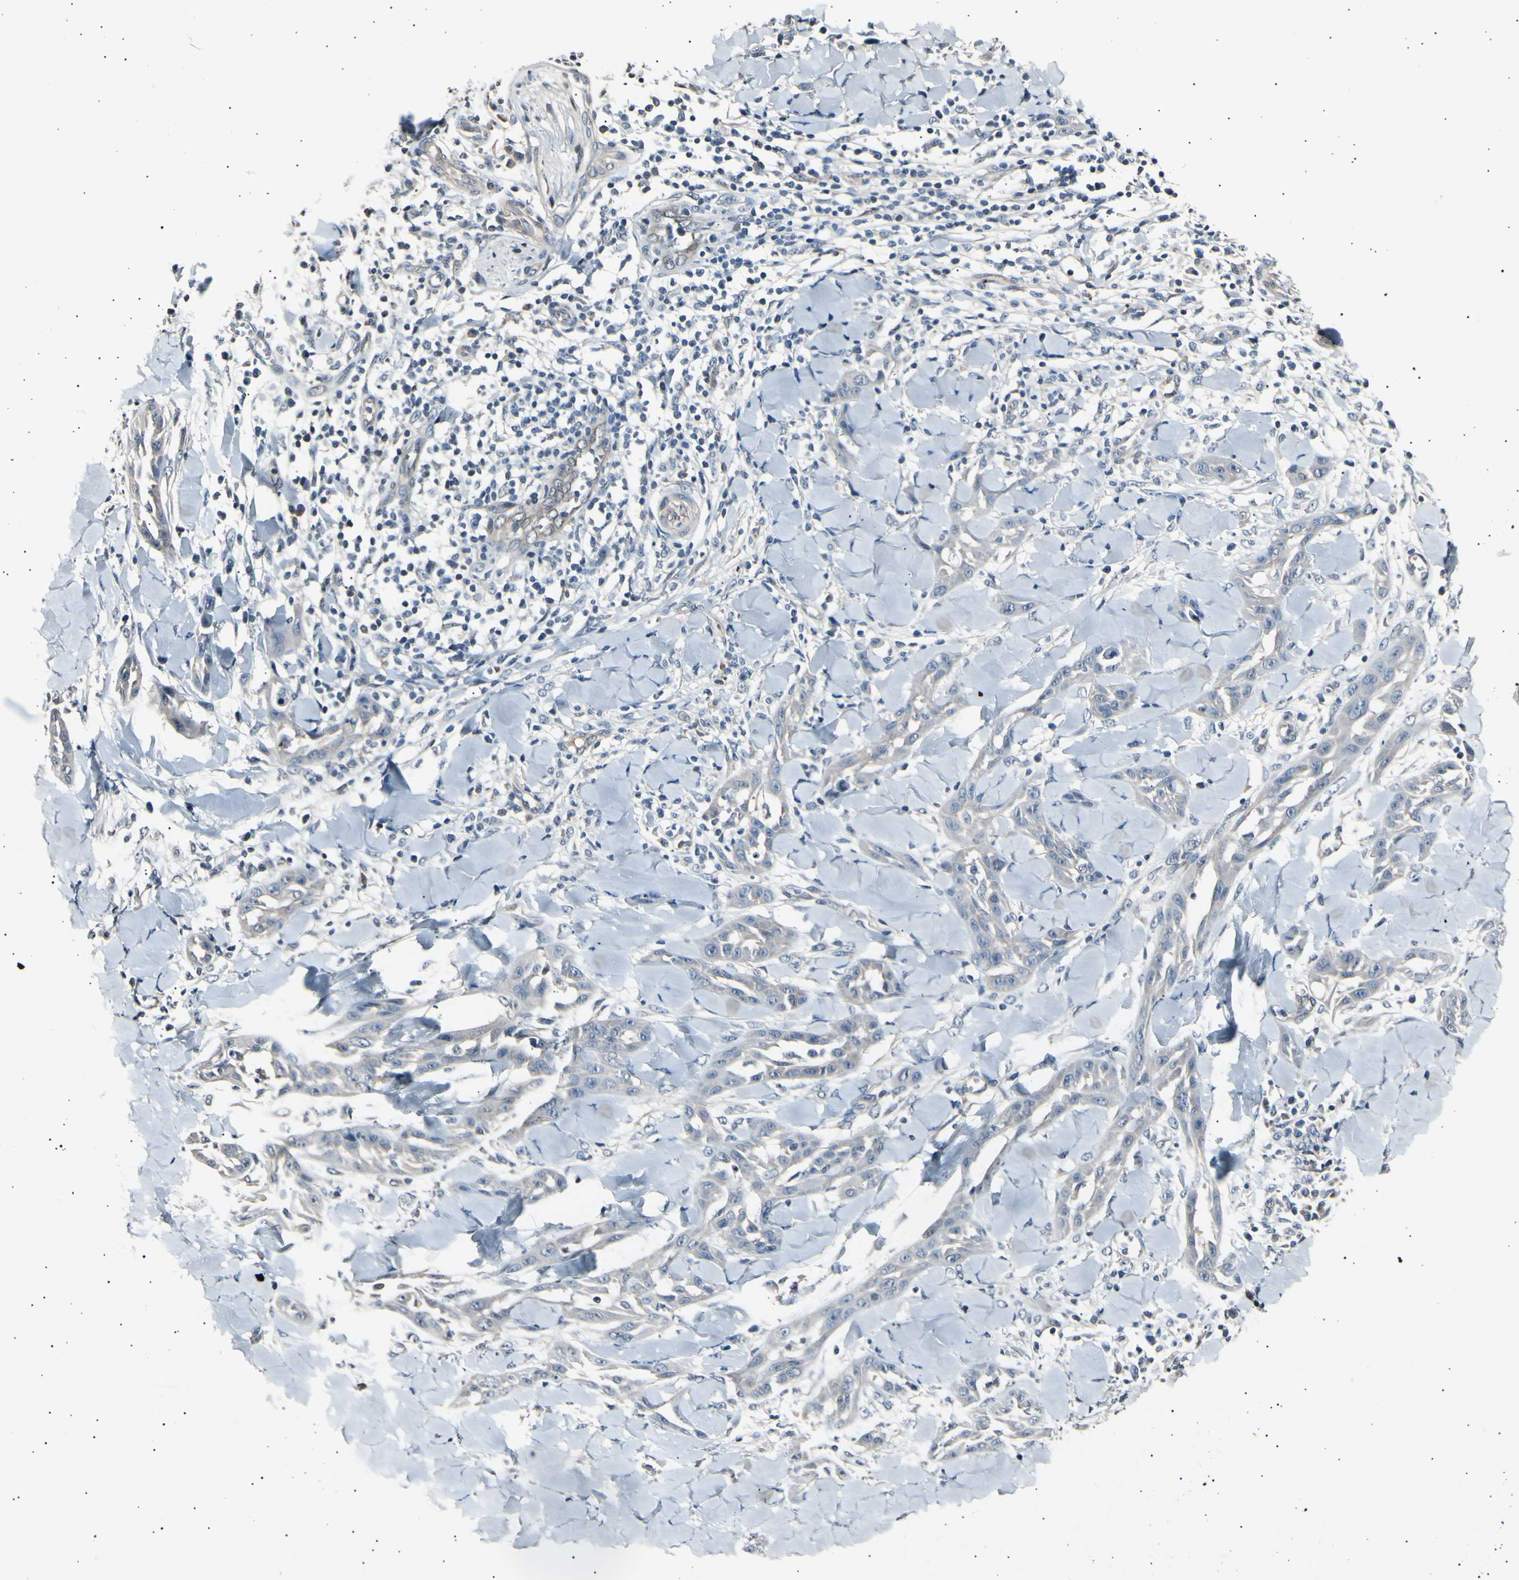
{"staining": {"intensity": "negative", "quantity": "none", "location": "none"}, "tissue": "skin cancer", "cell_type": "Tumor cells", "image_type": "cancer", "snomed": [{"axis": "morphology", "description": "Squamous cell carcinoma, NOS"}, {"axis": "topography", "description": "Skin"}], "caption": "There is no significant staining in tumor cells of skin squamous cell carcinoma. (Brightfield microscopy of DAB immunohistochemistry (IHC) at high magnification).", "gene": "AK1", "patient": {"sex": "male", "age": 24}}